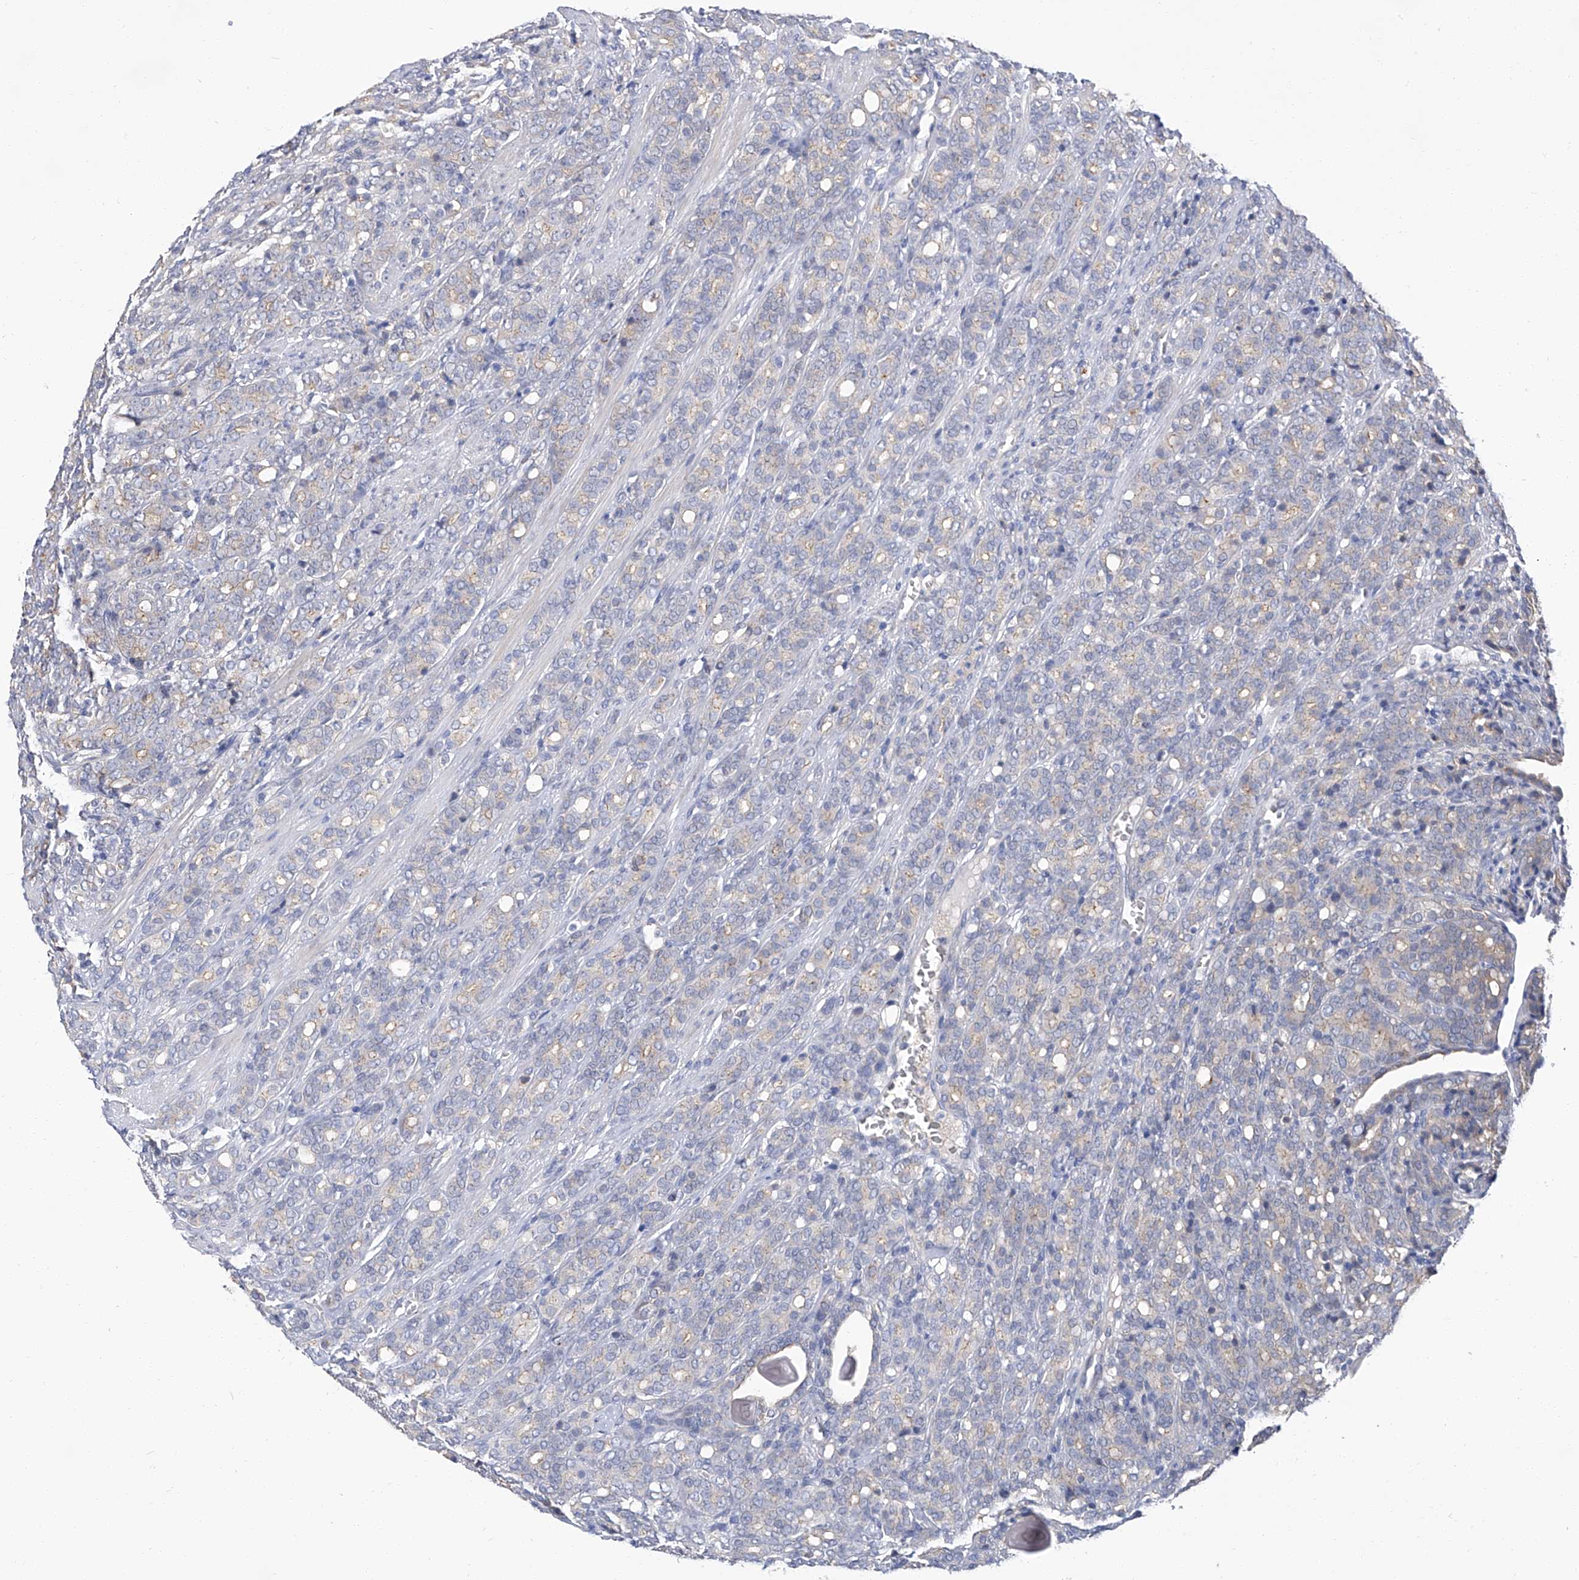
{"staining": {"intensity": "negative", "quantity": "none", "location": "none"}, "tissue": "prostate cancer", "cell_type": "Tumor cells", "image_type": "cancer", "snomed": [{"axis": "morphology", "description": "Adenocarcinoma, High grade"}, {"axis": "topography", "description": "Prostate"}], "caption": "Photomicrograph shows no significant protein expression in tumor cells of prostate adenocarcinoma (high-grade).", "gene": "PARD3", "patient": {"sex": "male", "age": 62}}